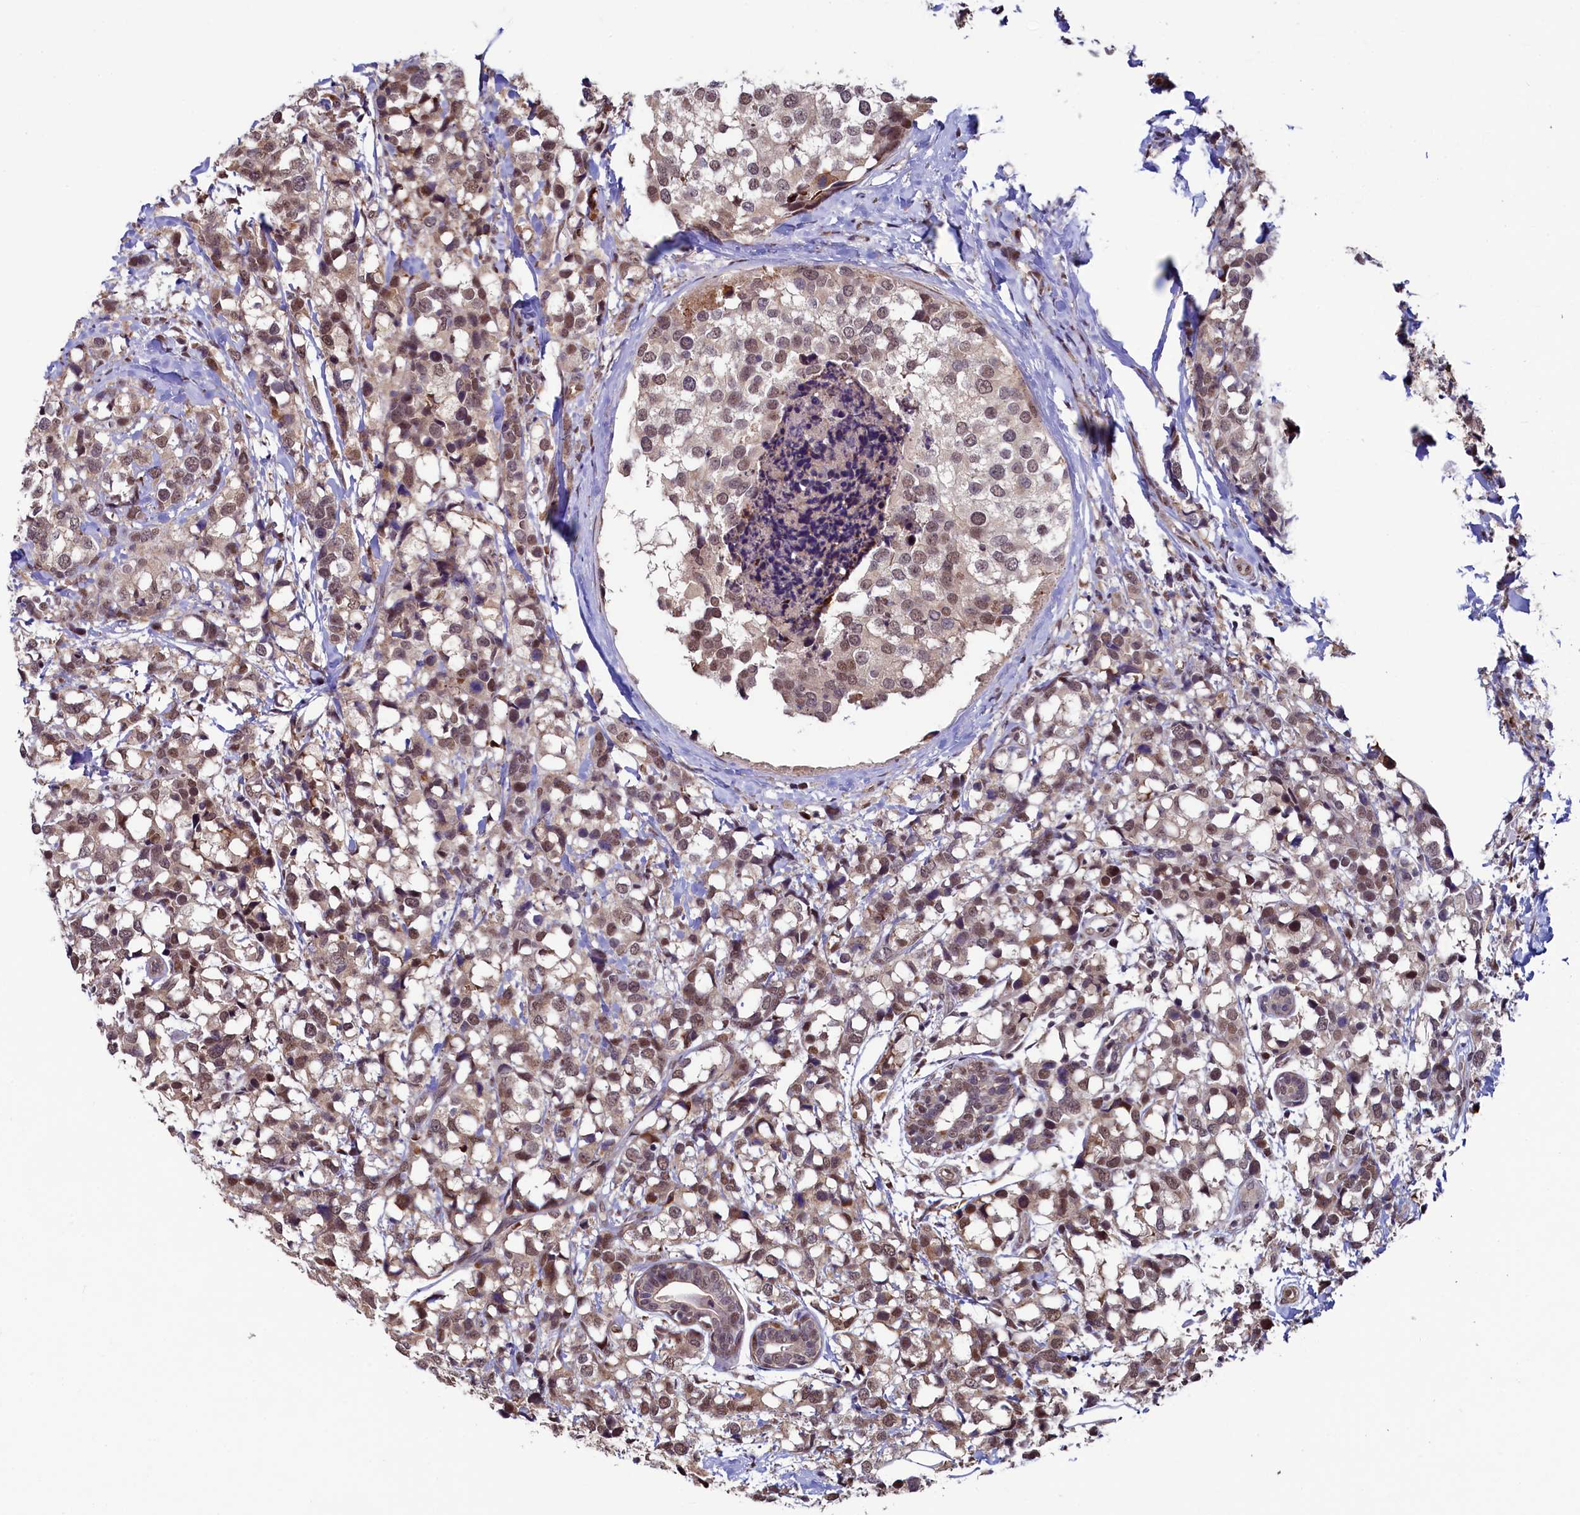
{"staining": {"intensity": "weak", "quantity": ">75%", "location": "nuclear"}, "tissue": "breast cancer", "cell_type": "Tumor cells", "image_type": "cancer", "snomed": [{"axis": "morphology", "description": "Lobular carcinoma"}, {"axis": "topography", "description": "Breast"}], "caption": "Breast cancer (lobular carcinoma) stained with a brown dye displays weak nuclear positive expression in approximately >75% of tumor cells.", "gene": "LEO1", "patient": {"sex": "female", "age": 59}}